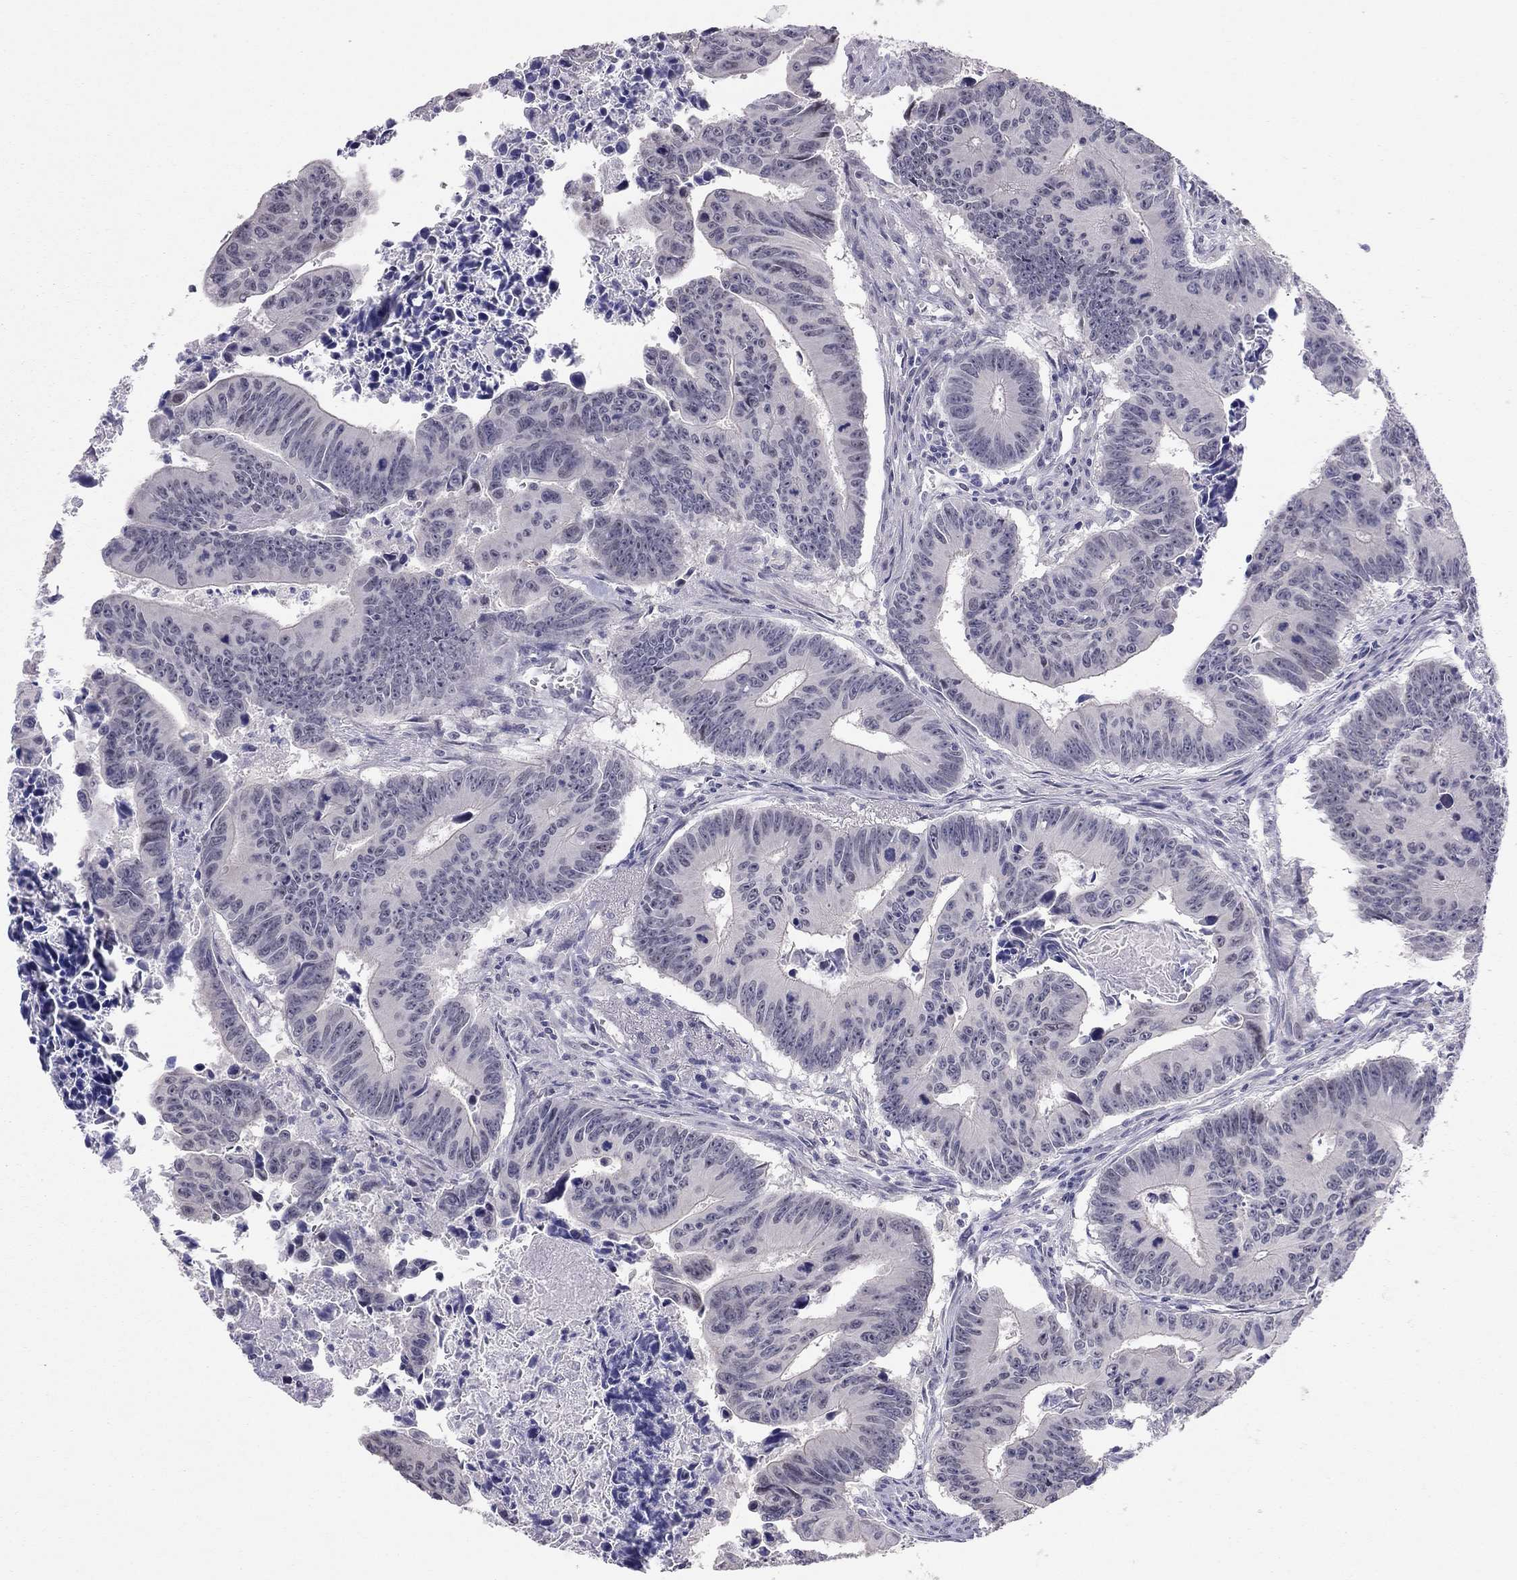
{"staining": {"intensity": "negative", "quantity": "none", "location": "none"}, "tissue": "colorectal cancer", "cell_type": "Tumor cells", "image_type": "cancer", "snomed": [{"axis": "morphology", "description": "Adenocarcinoma, NOS"}, {"axis": "topography", "description": "Colon"}], "caption": "A micrograph of adenocarcinoma (colorectal) stained for a protein displays no brown staining in tumor cells.", "gene": "HSF2BP", "patient": {"sex": "female", "age": 87}}